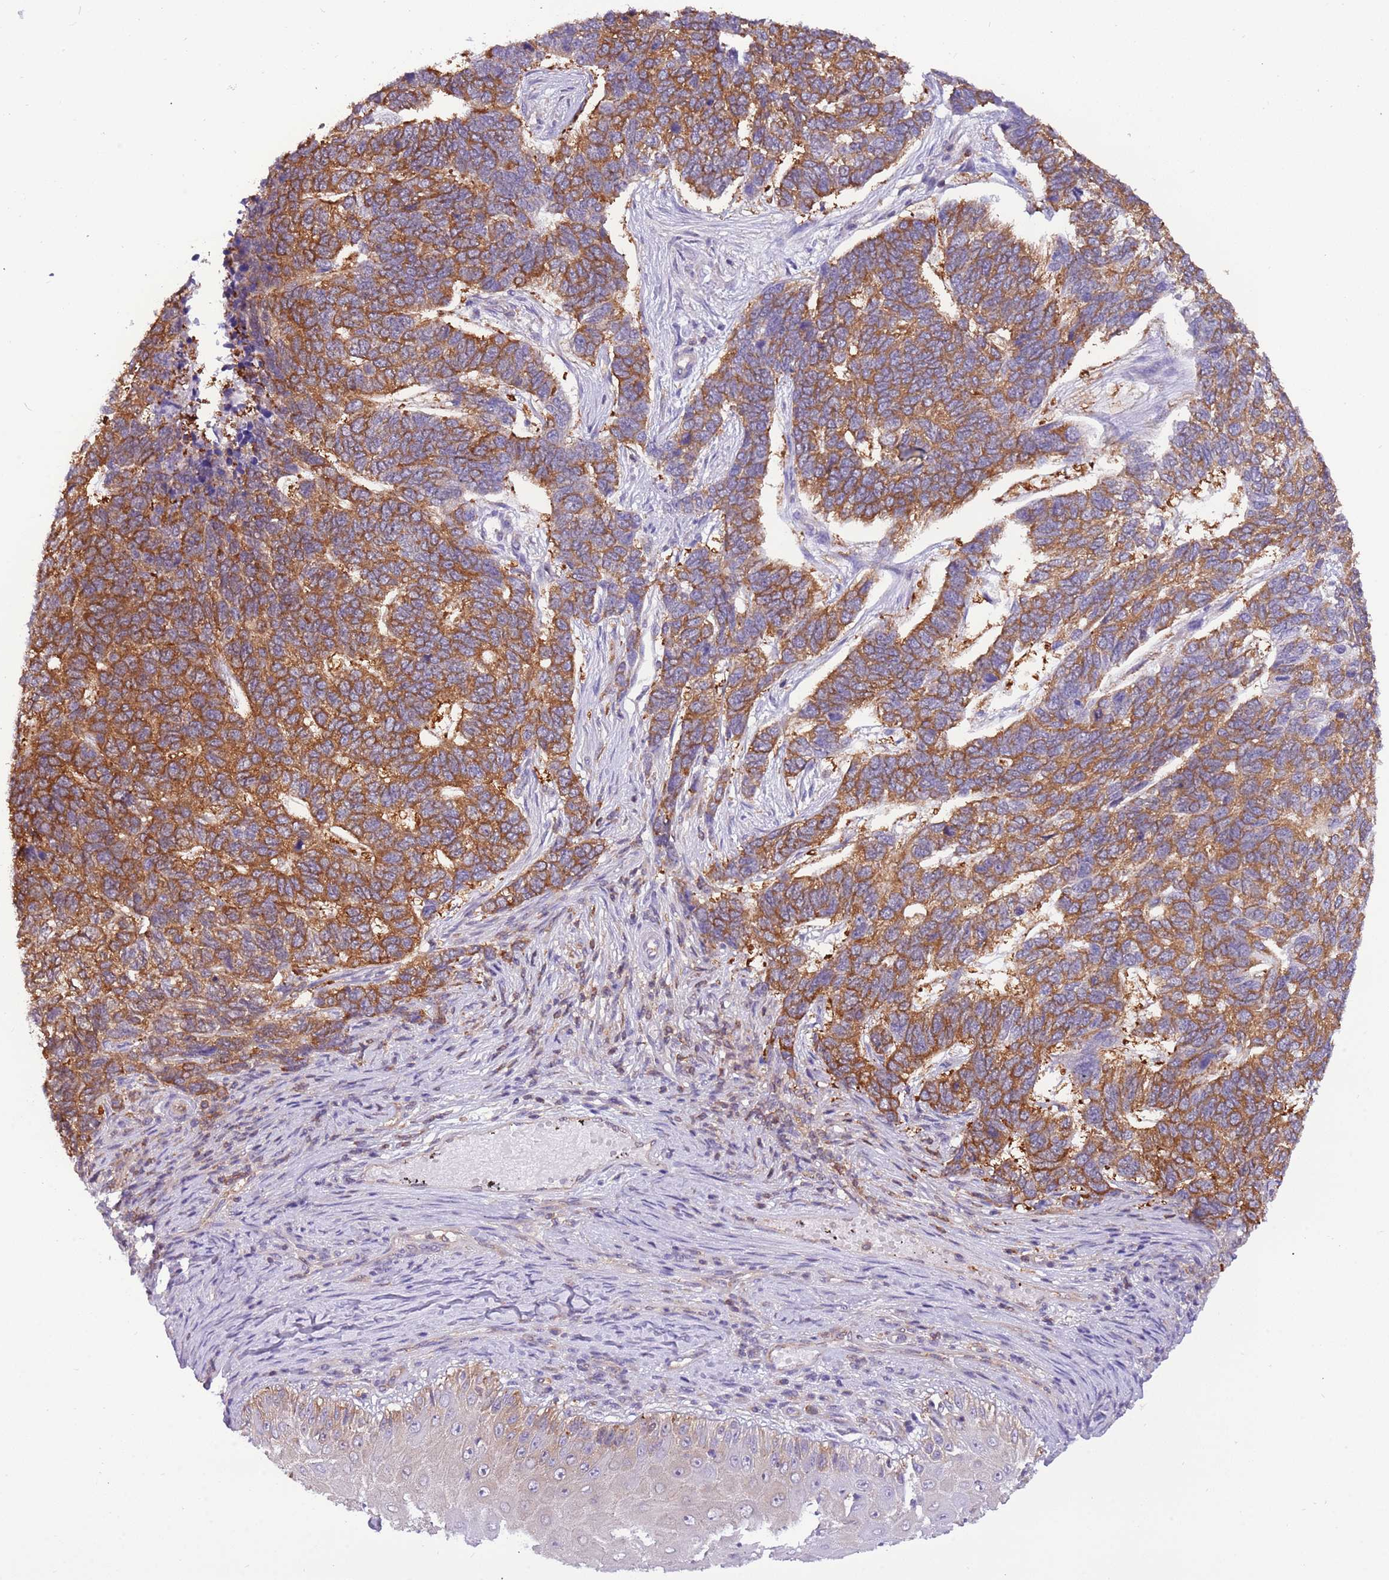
{"staining": {"intensity": "moderate", "quantity": ">75%", "location": "cytoplasmic/membranous"}, "tissue": "skin cancer", "cell_type": "Tumor cells", "image_type": "cancer", "snomed": [{"axis": "morphology", "description": "Basal cell carcinoma"}, {"axis": "topography", "description": "Skin"}], "caption": "Brown immunohistochemical staining in human skin cancer demonstrates moderate cytoplasmic/membranous positivity in approximately >75% of tumor cells. The protein of interest is shown in brown color, while the nuclei are stained blue.", "gene": "STIP1", "patient": {"sex": "female", "age": 65}}